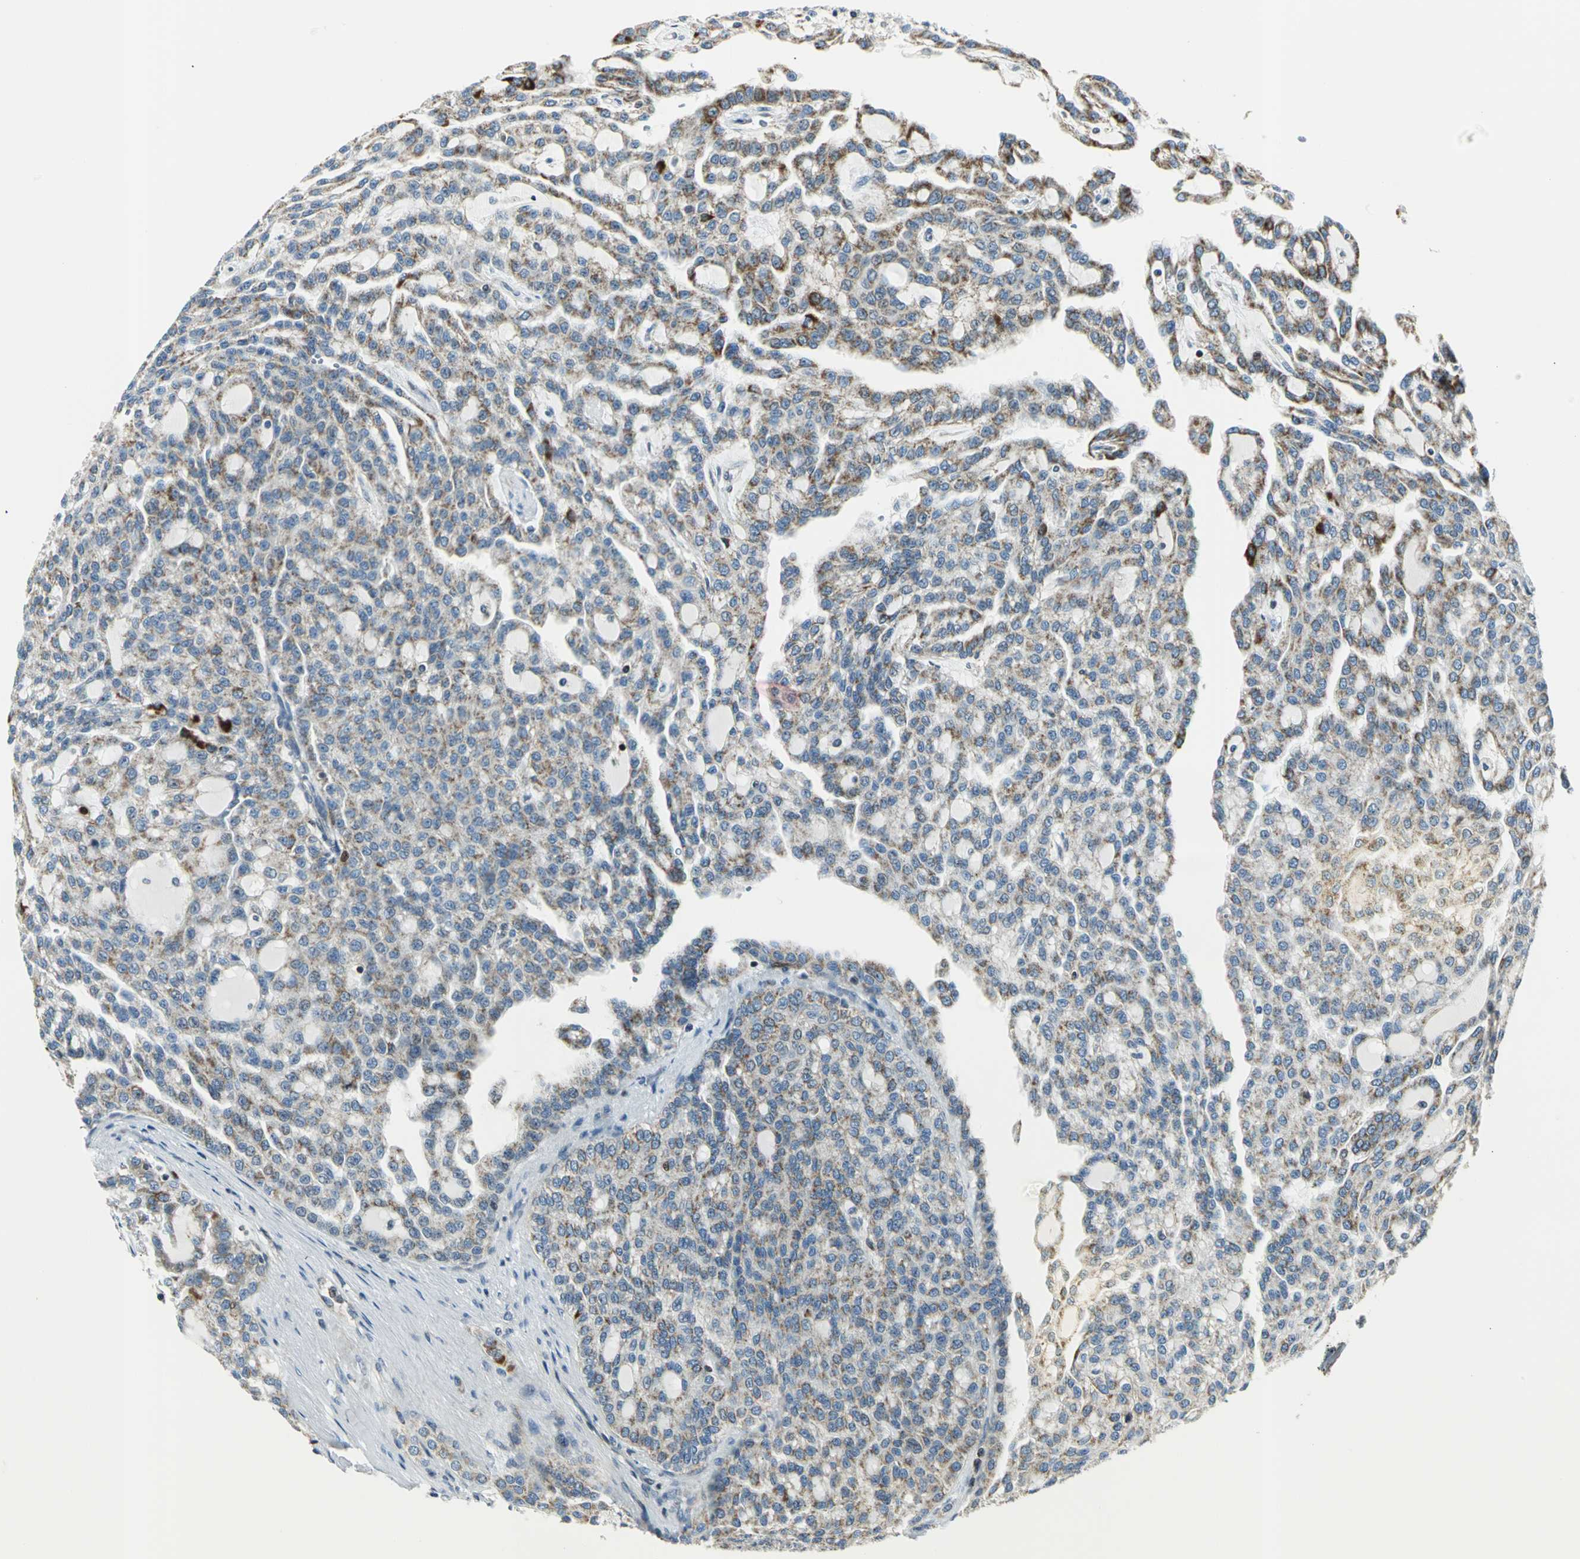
{"staining": {"intensity": "negative", "quantity": "none", "location": "none"}, "tissue": "renal cancer", "cell_type": "Tumor cells", "image_type": "cancer", "snomed": [{"axis": "morphology", "description": "Adenocarcinoma, NOS"}, {"axis": "topography", "description": "Kidney"}], "caption": "DAB (3,3'-diaminobenzidine) immunohistochemical staining of human renal cancer (adenocarcinoma) displays no significant positivity in tumor cells.", "gene": "USP40", "patient": {"sex": "male", "age": 63}}